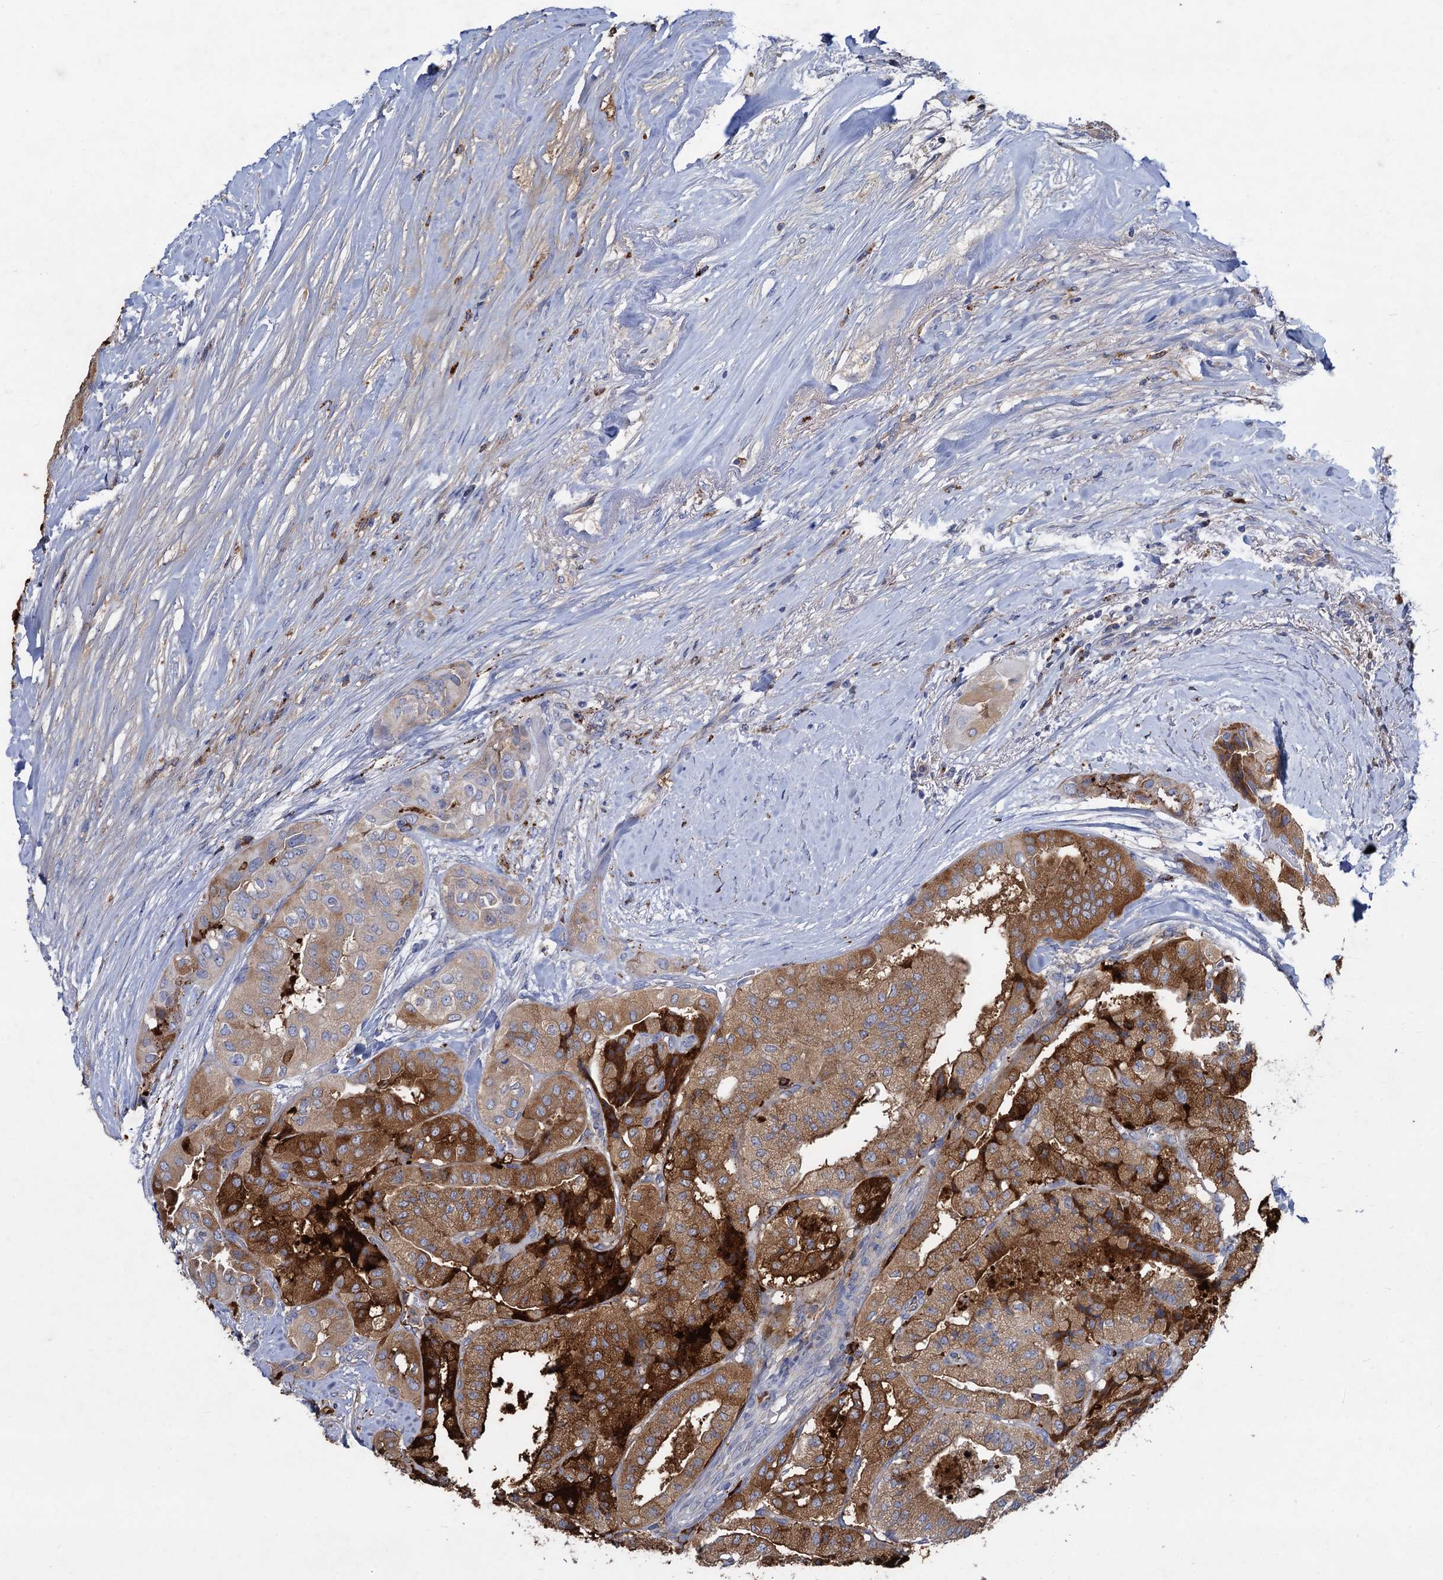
{"staining": {"intensity": "moderate", "quantity": ">75%", "location": "cytoplasmic/membranous"}, "tissue": "thyroid cancer", "cell_type": "Tumor cells", "image_type": "cancer", "snomed": [{"axis": "morphology", "description": "Papillary adenocarcinoma, NOS"}, {"axis": "topography", "description": "Thyroid gland"}], "caption": "This micrograph reveals immunohistochemistry (IHC) staining of human thyroid papillary adenocarcinoma, with medium moderate cytoplasmic/membranous positivity in about >75% of tumor cells.", "gene": "ANKS3", "patient": {"sex": "female", "age": 59}}